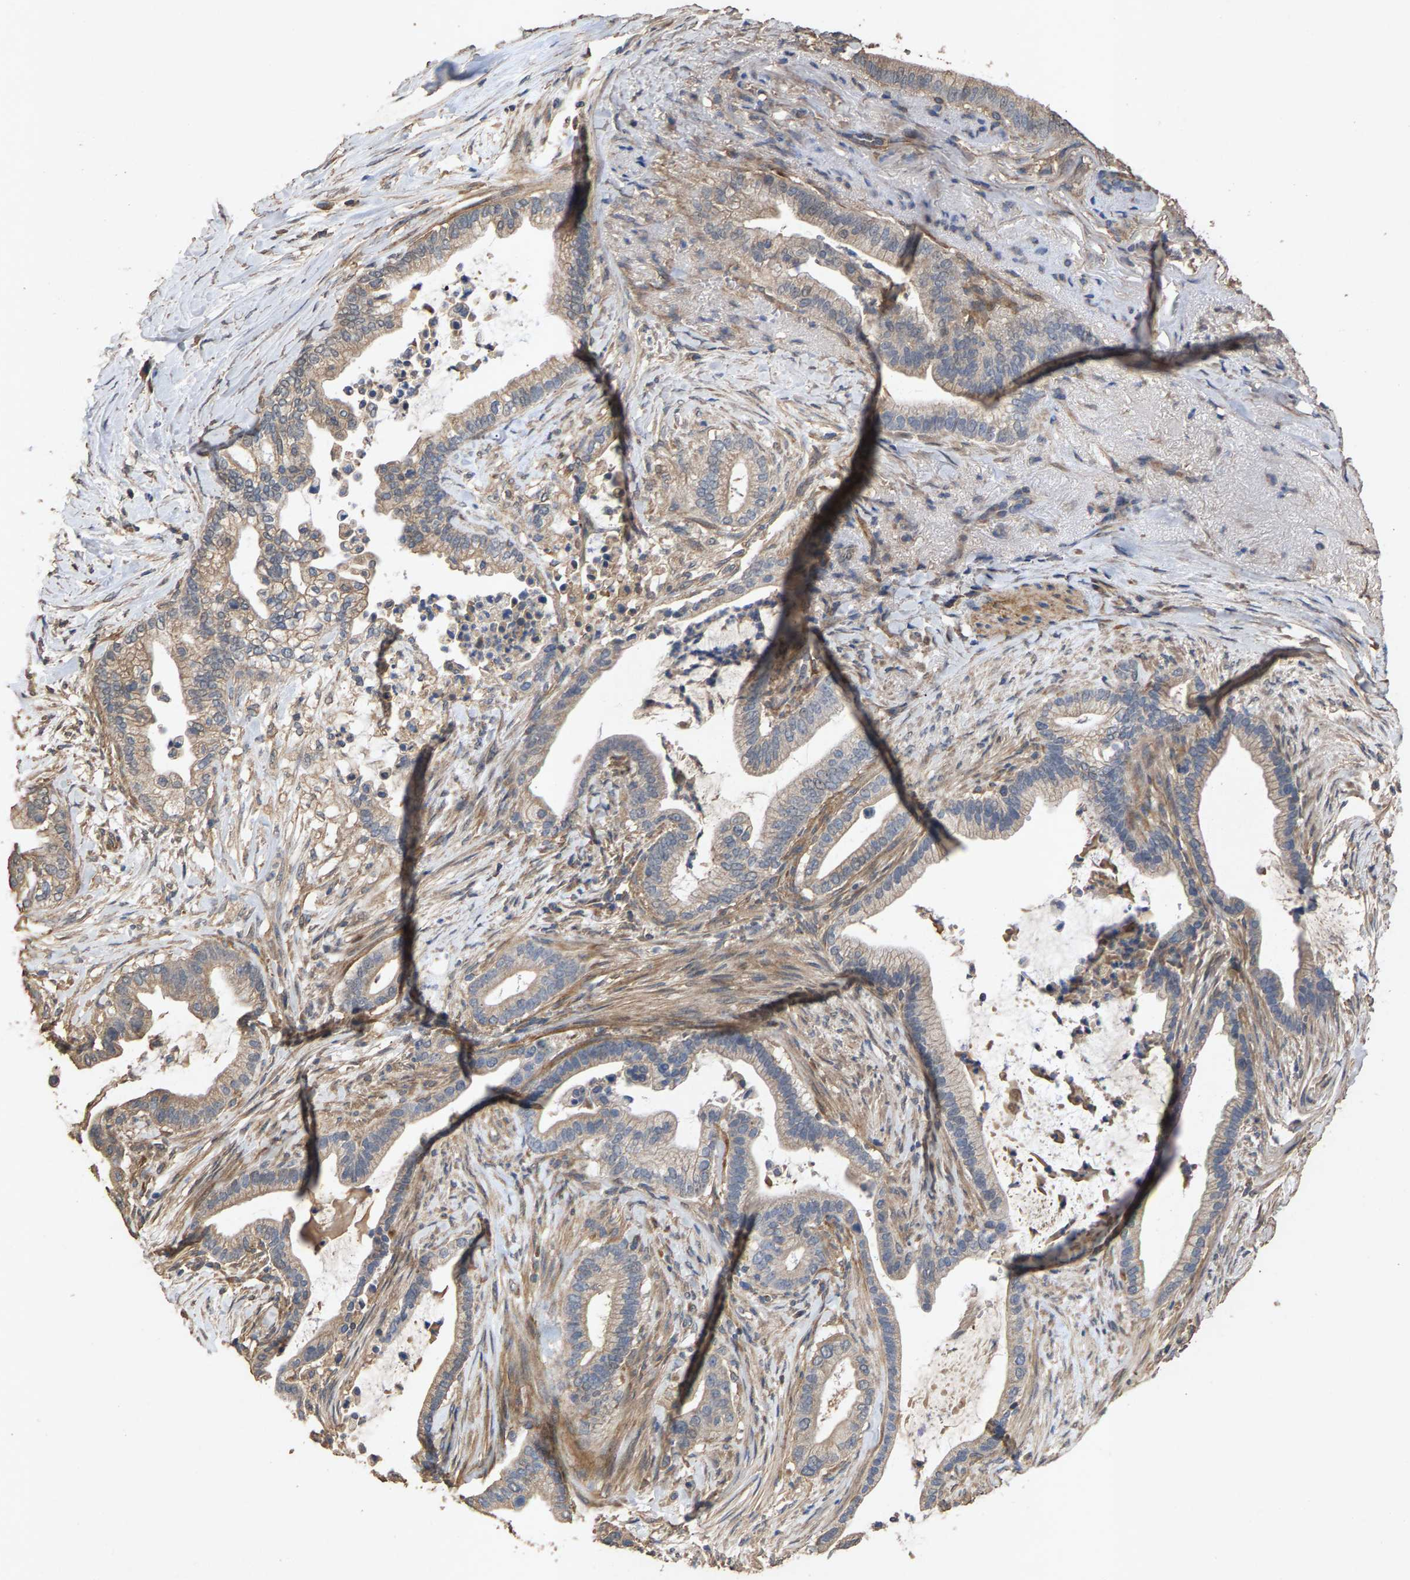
{"staining": {"intensity": "weak", "quantity": "<25%", "location": "cytoplasmic/membranous"}, "tissue": "pancreatic cancer", "cell_type": "Tumor cells", "image_type": "cancer", "snomed": [{"axis": "morphology", "description": "Adenocarcinoma, NOS"}, {"axis": "topography", "description": "Pancreas"}], "caption": "Pancreatic adenocarcinoma was stained to show a protein in brown. There is no significant expression in tumor cells.", "gene": "HTRA3", "patient": {"sex": "male", "age": 69}}